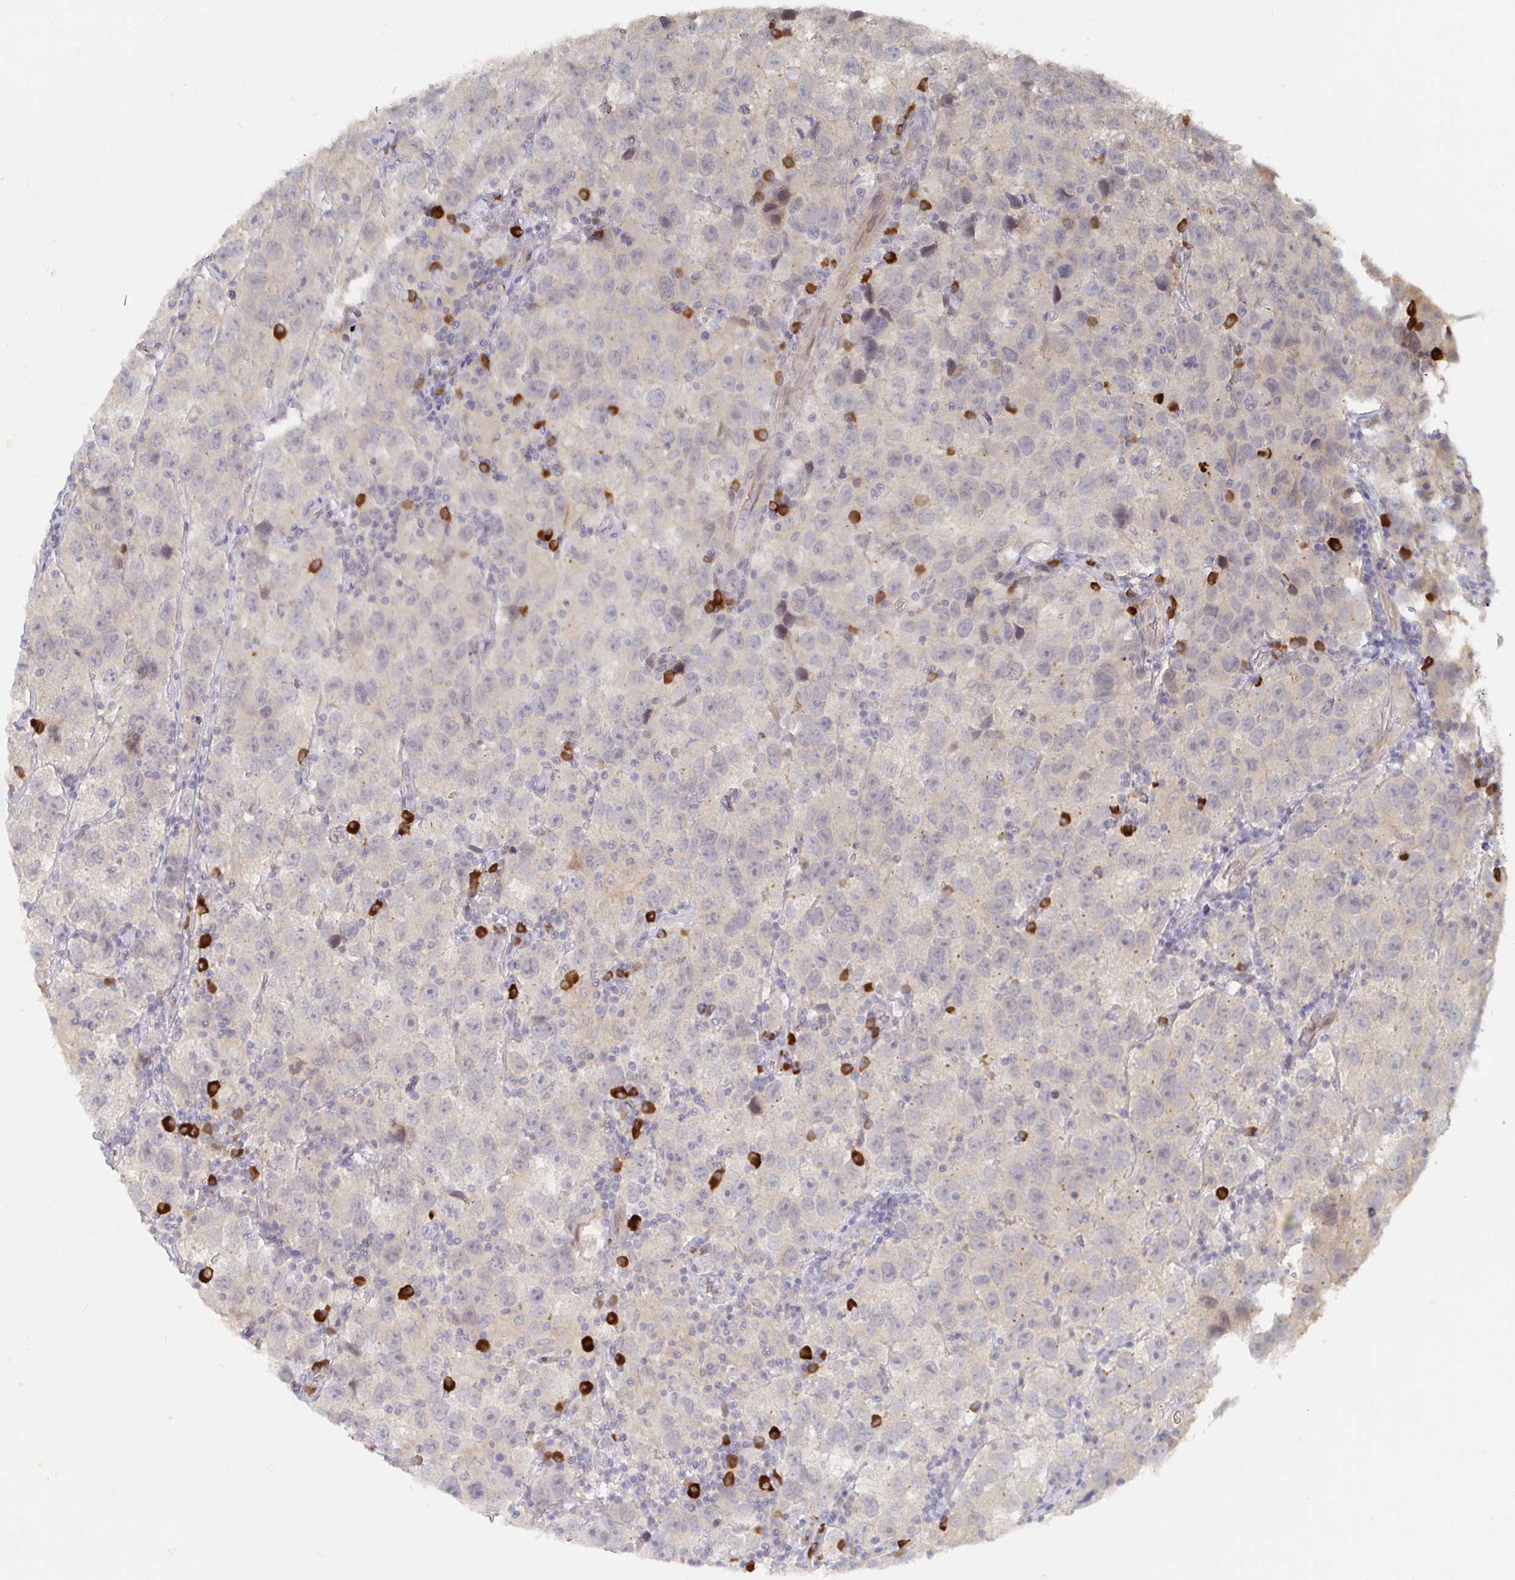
{"staining": {"intensity": "negative", "quantity": "none", "location": "none"}, "tissue": "testis cancer", "cell_type": "Tumor cells", "image_type": "cancer", "snomed": [{"axis": "morphology", "description": "Seminoma, NOS"}, {"axis": "topography", "description": "Testis"}], "caption": "A photomicrograph of seminoma (testis) stained for a protein shows no brown staining in tumor cells.", "gene": "MEIS1", "patient": {"sex": "male", "age": 26}}